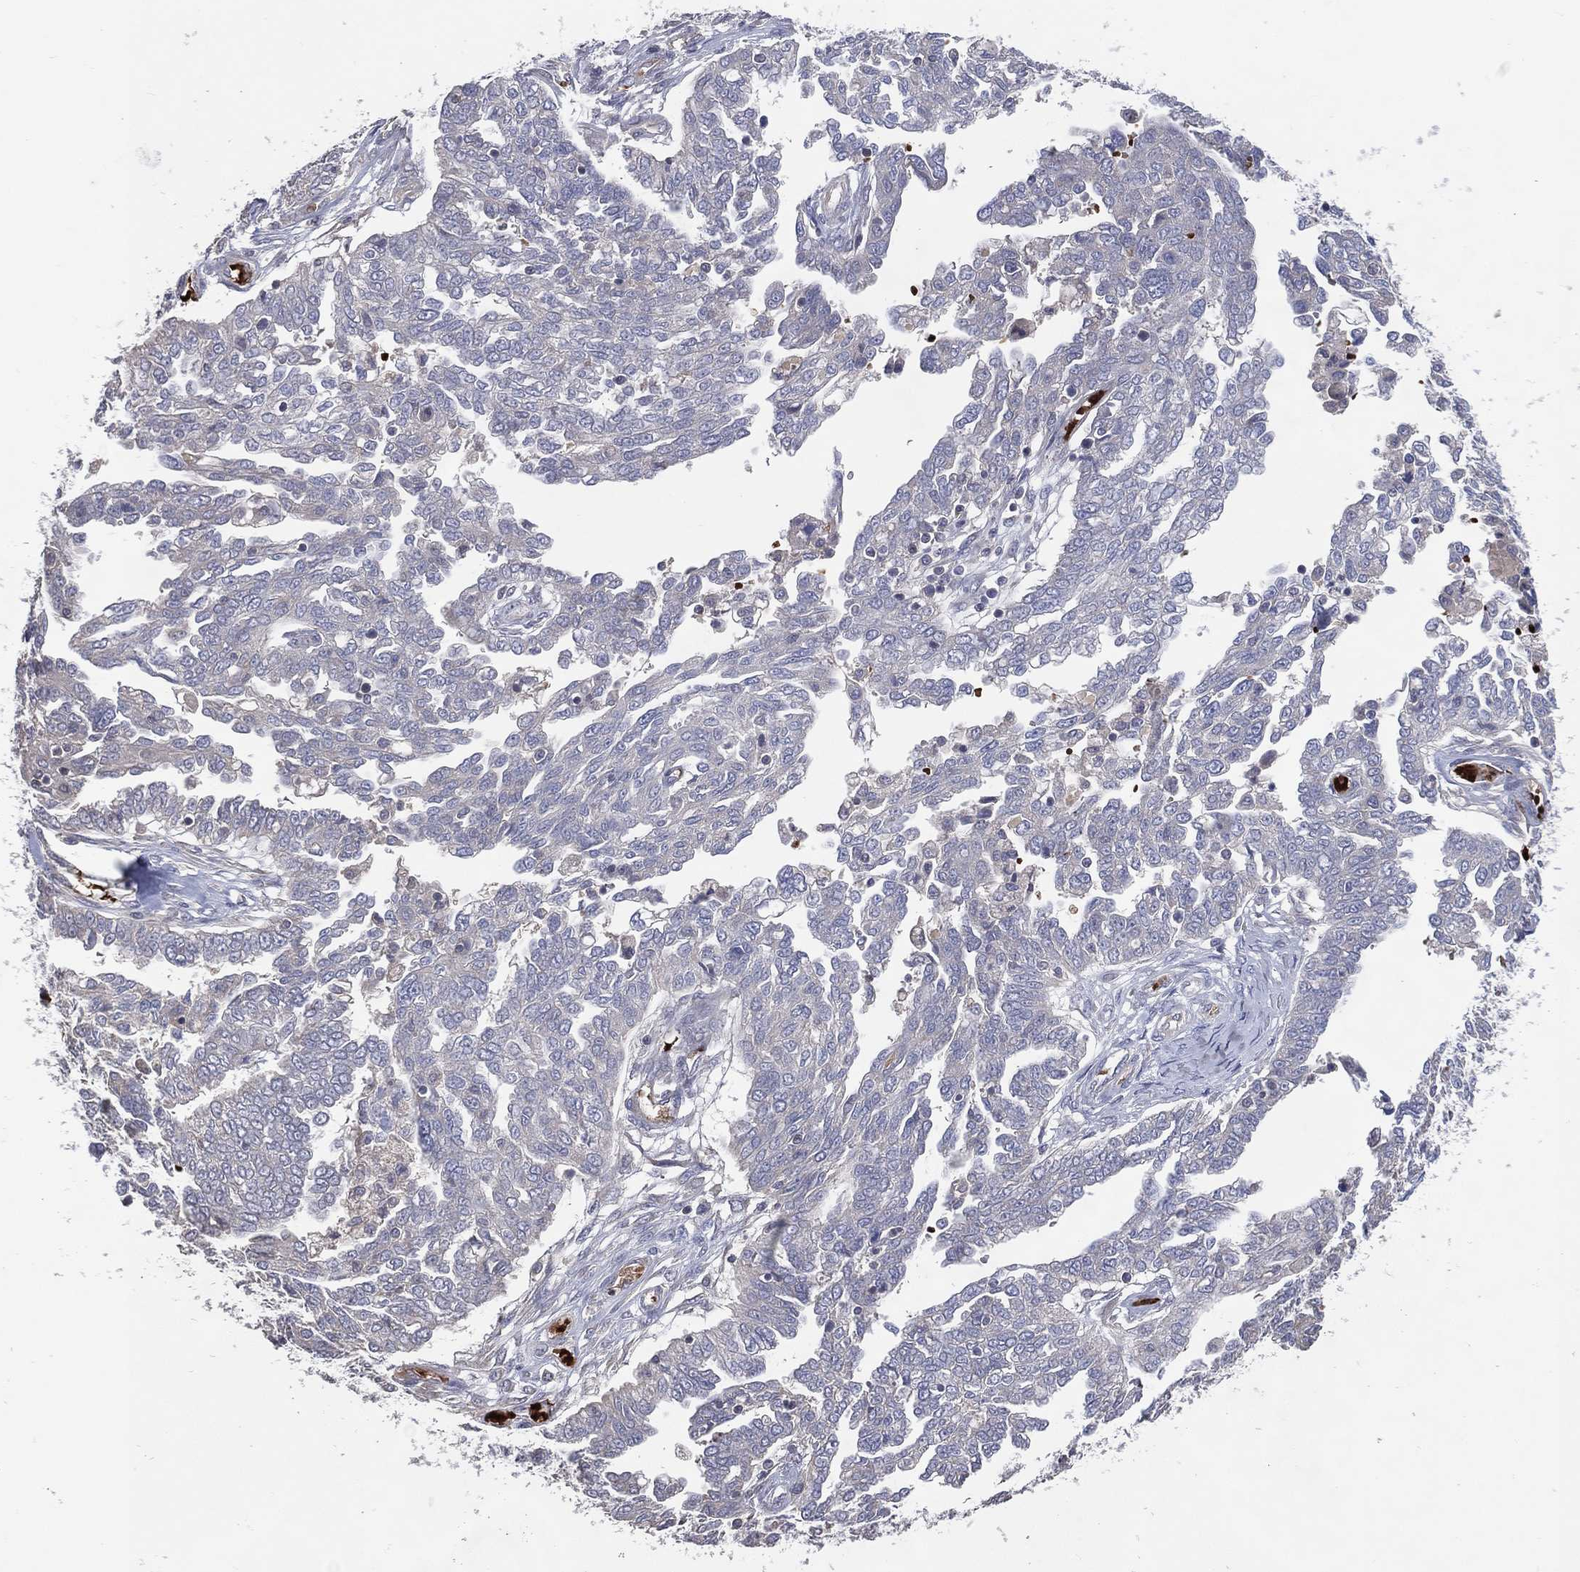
{"staining": {"intensity": "negative", "quantity": "none", "location": "none"}, "tissue": "ovarian cancer", "cell_type": "Tumor cells", "image_type": "cancer", "snomed": [{"axis": "morphology", "description": "Cystadenocarcinoma, serous, NOS"}, {"axis": "topography", "description": "Ovary"}], "caption": "The immunohistochemistry (IHC) histopathology image has no significant staining in tumor cells of ovarian serous cystadenocarcinoma tissue.", "gene": "DNAH7", "patient": {"sex": "female", "age": 67}}